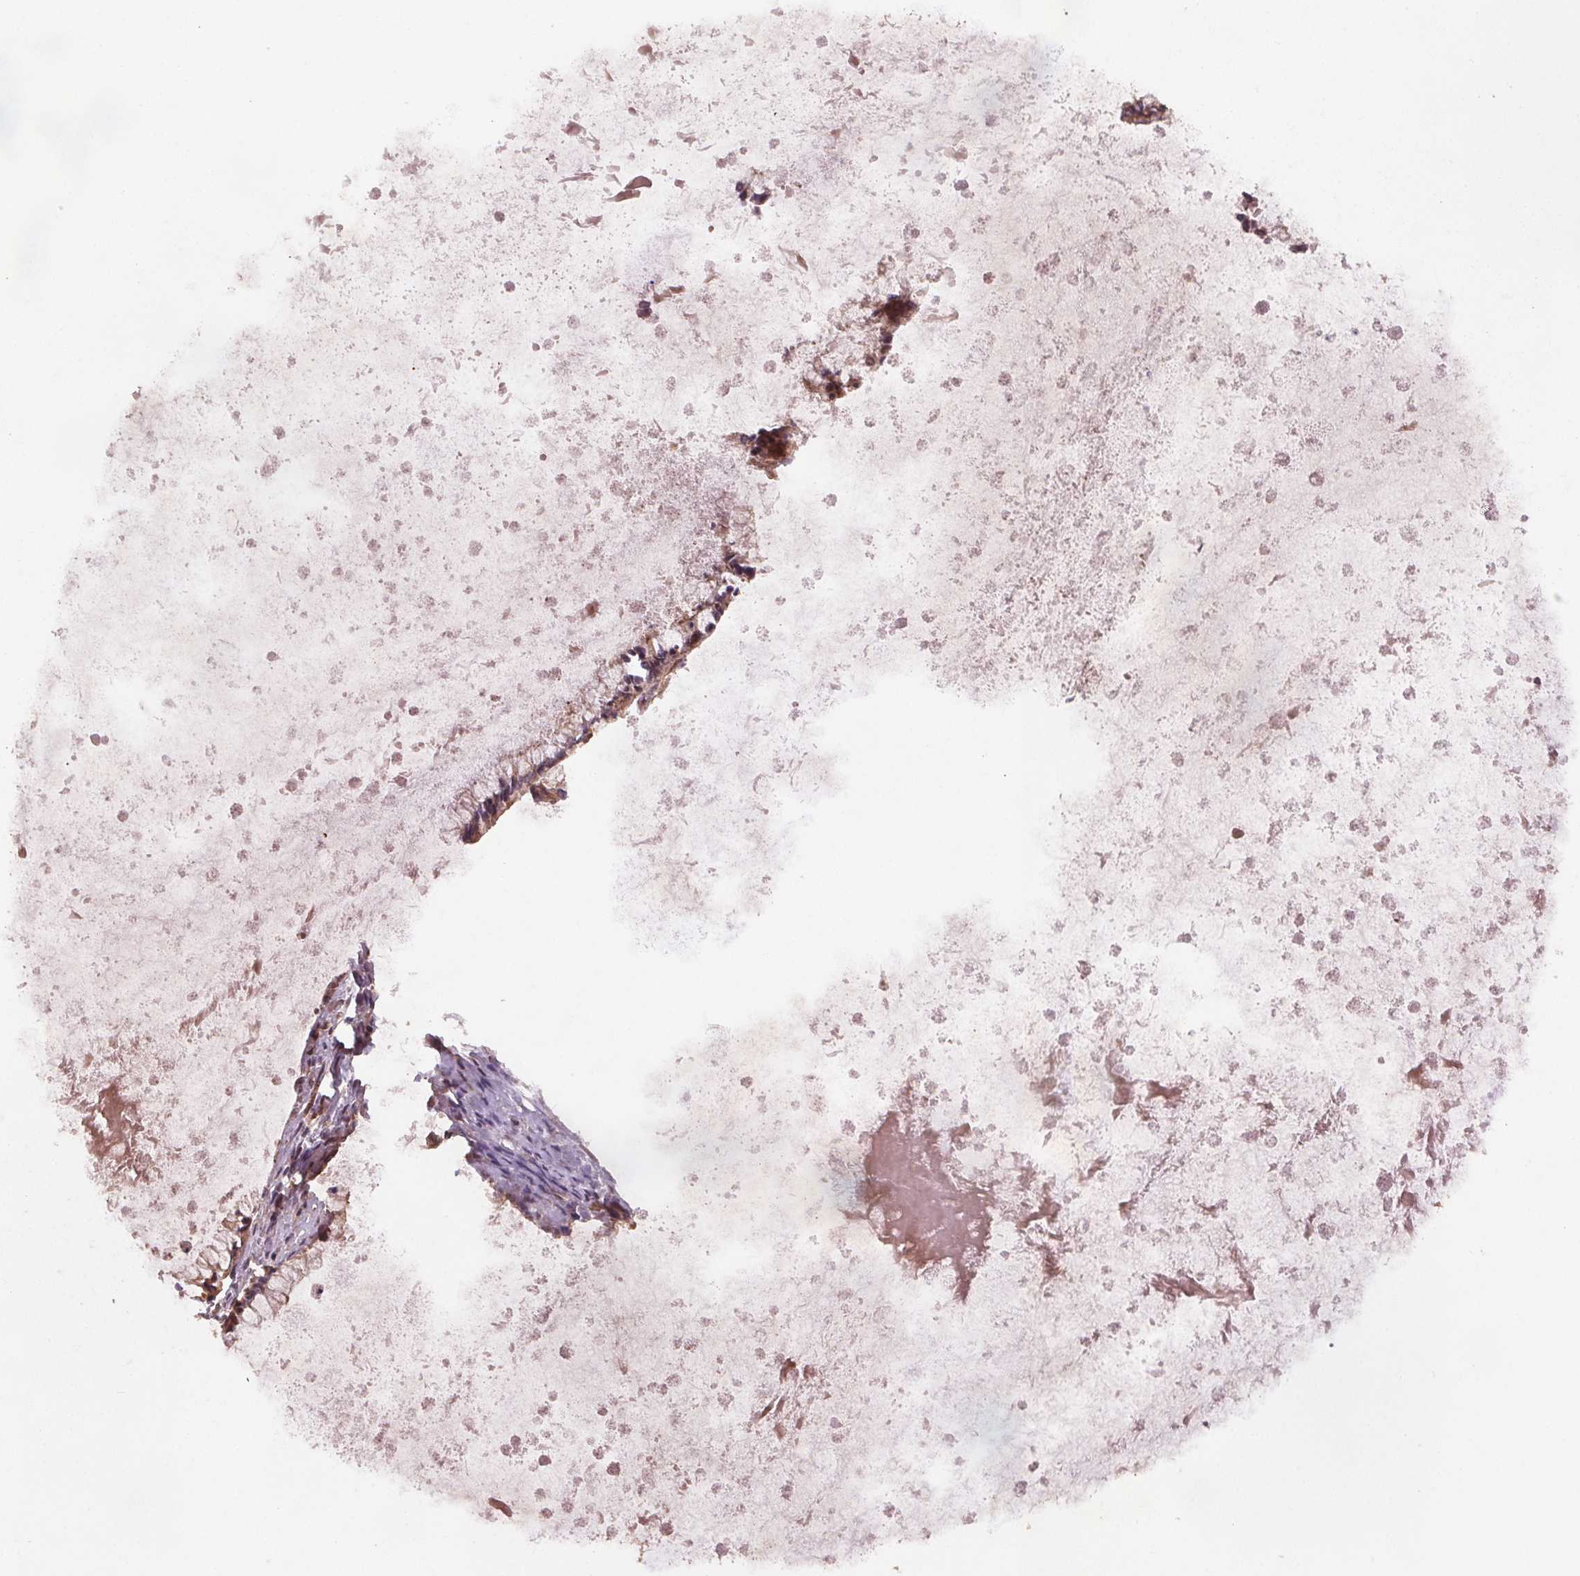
{"staining": {"intensity": "weak", "quantity": ">75%", "location": "cytoplasmic/membranous"}, "tissue": "ovarian cancer", "cell_type": "Tumor cells", "image_type": "cancer", "snomed": [{"axis": "morphology", "description": "Cystadenocarcinoma, mucinous, NOS"}, {"axis": "topography", "description": "Ovary"}], "caption": "IHC of human mucinous cystadenocarcinoma (ovarian) shows low levels of weak cytoplasmic/membranous expression in about >75% of tumor cells. The protein is shown in brown color, while the nuclei are stained blue.", "gene": "SEC14L2", "patient": {"sex": "female", "age": 67}}